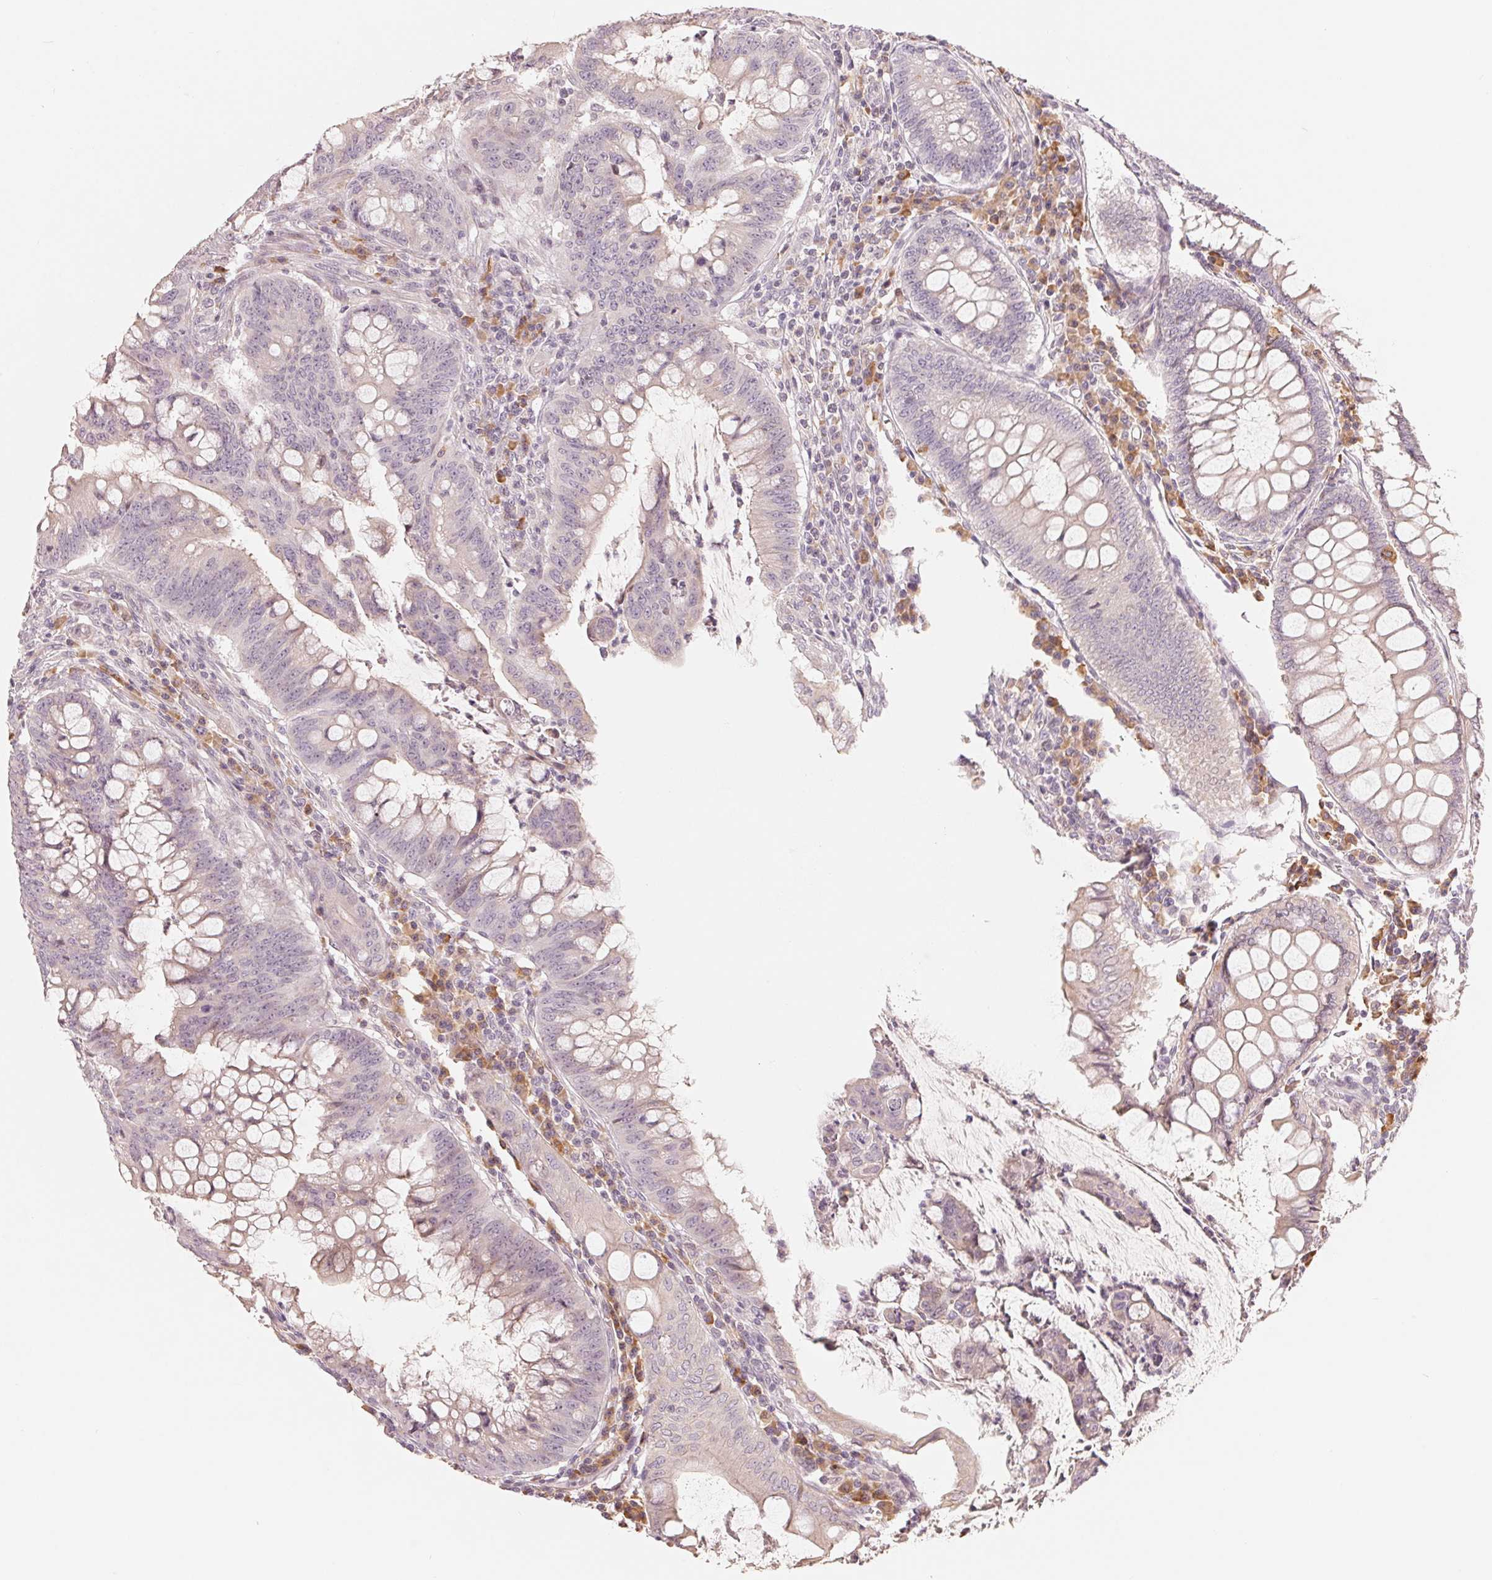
{"staining": {"intensity": "negative", "quantity": "none", "location": "none"}, "tissue": "colorectal cancer", "cell_type": "Tumor cells", "image_type": "cancer", "snomed": [{"axis": "morphology", "description": "Adenocarcinoma, NOS"}, {"axis": "topography", "description": "Colon"}], "caption": "A high-resolution micrograph shows immunohistochemistry (IHC) staining of colorectal cancer (adenocarcinoma), which displays no significant expression in tumor cells.", "gene": "DENND2C", "patient": {"sex": "male", "age": 62}}